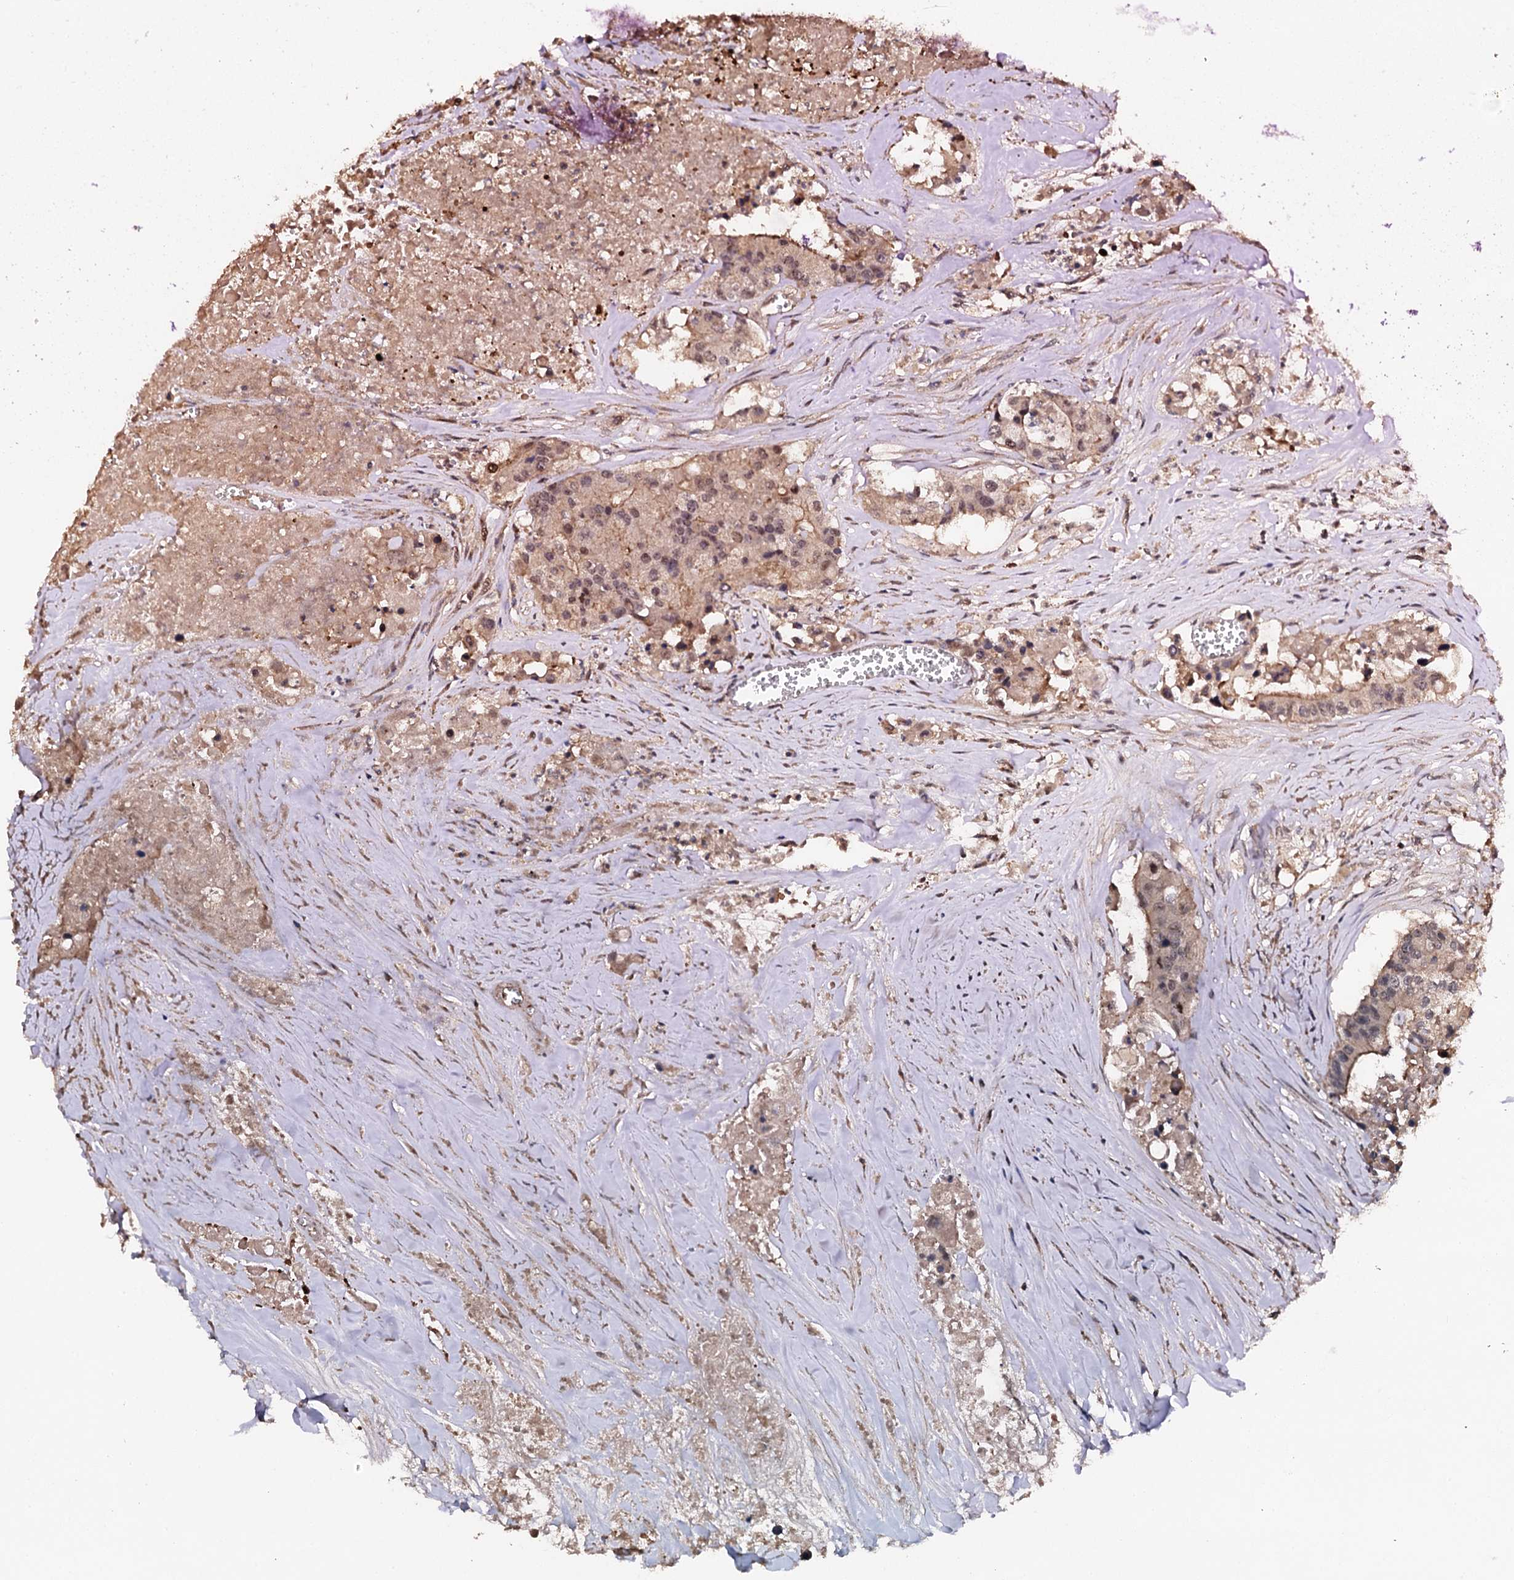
{"staining": {"intensity": "weak", "quantity": "<25%", "location": "cytoplasmic/membranous"}, "tissue": "colorectal cancer", "cell_type": "Tumor cells", "image_type": "cancer", "snomed": [{"axis": "morphology", "description": "Adenocarcinoma, NOS"}, {"axis": "topography", "description": "Colon"}], "caption": "Tumor cells are negative for protein expression in human colorectal cancer (adenocarcinoma). (Stains: DAB IHC with hematoxylin counter stain, Microscopy: brightfield microscopy at high magnification).", "gene": "FLYWCH1", "patient": {"sex": "male", "age": 77}}